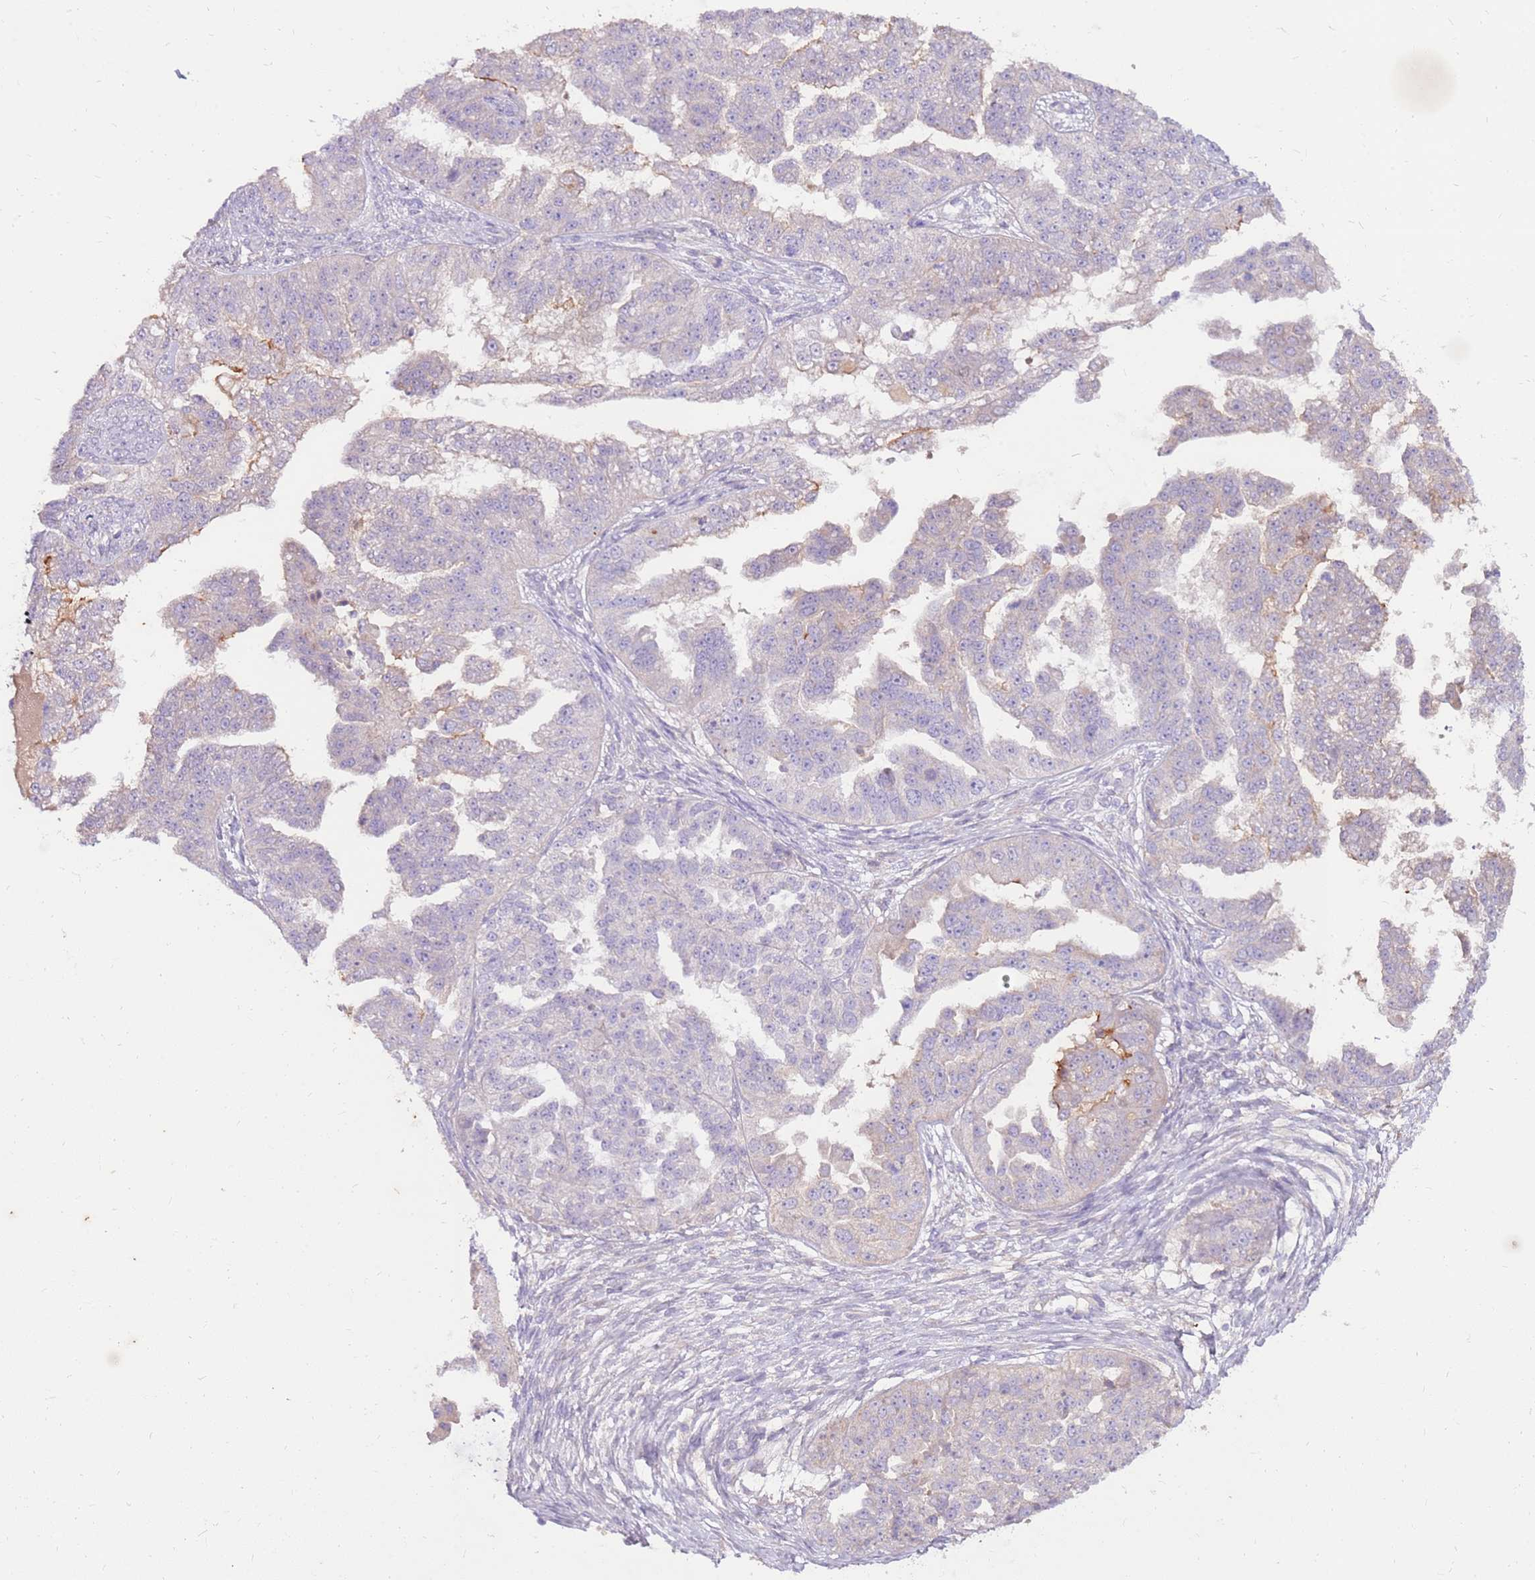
{"staining": {"intensity": "negative", "quantity": "none", "location": "none"}, "tissue": "ovarian cancer", "cell_type": "Tumor cells", "image_type": "cancer", "snomed": [{"axis": "morphology", "description": "Cystadenocarcinoma, serous, NOS"}, {"axis": "topography", "description": "Ovary"}], "caption": "A high-resolution image shows IHC staining of ovarian cancer (serous cystadenocarcinoma), which displays no significant expression in tumor cells.", "gene": "SLC44A4", "patient": {"sex": "female", "age": 58}}